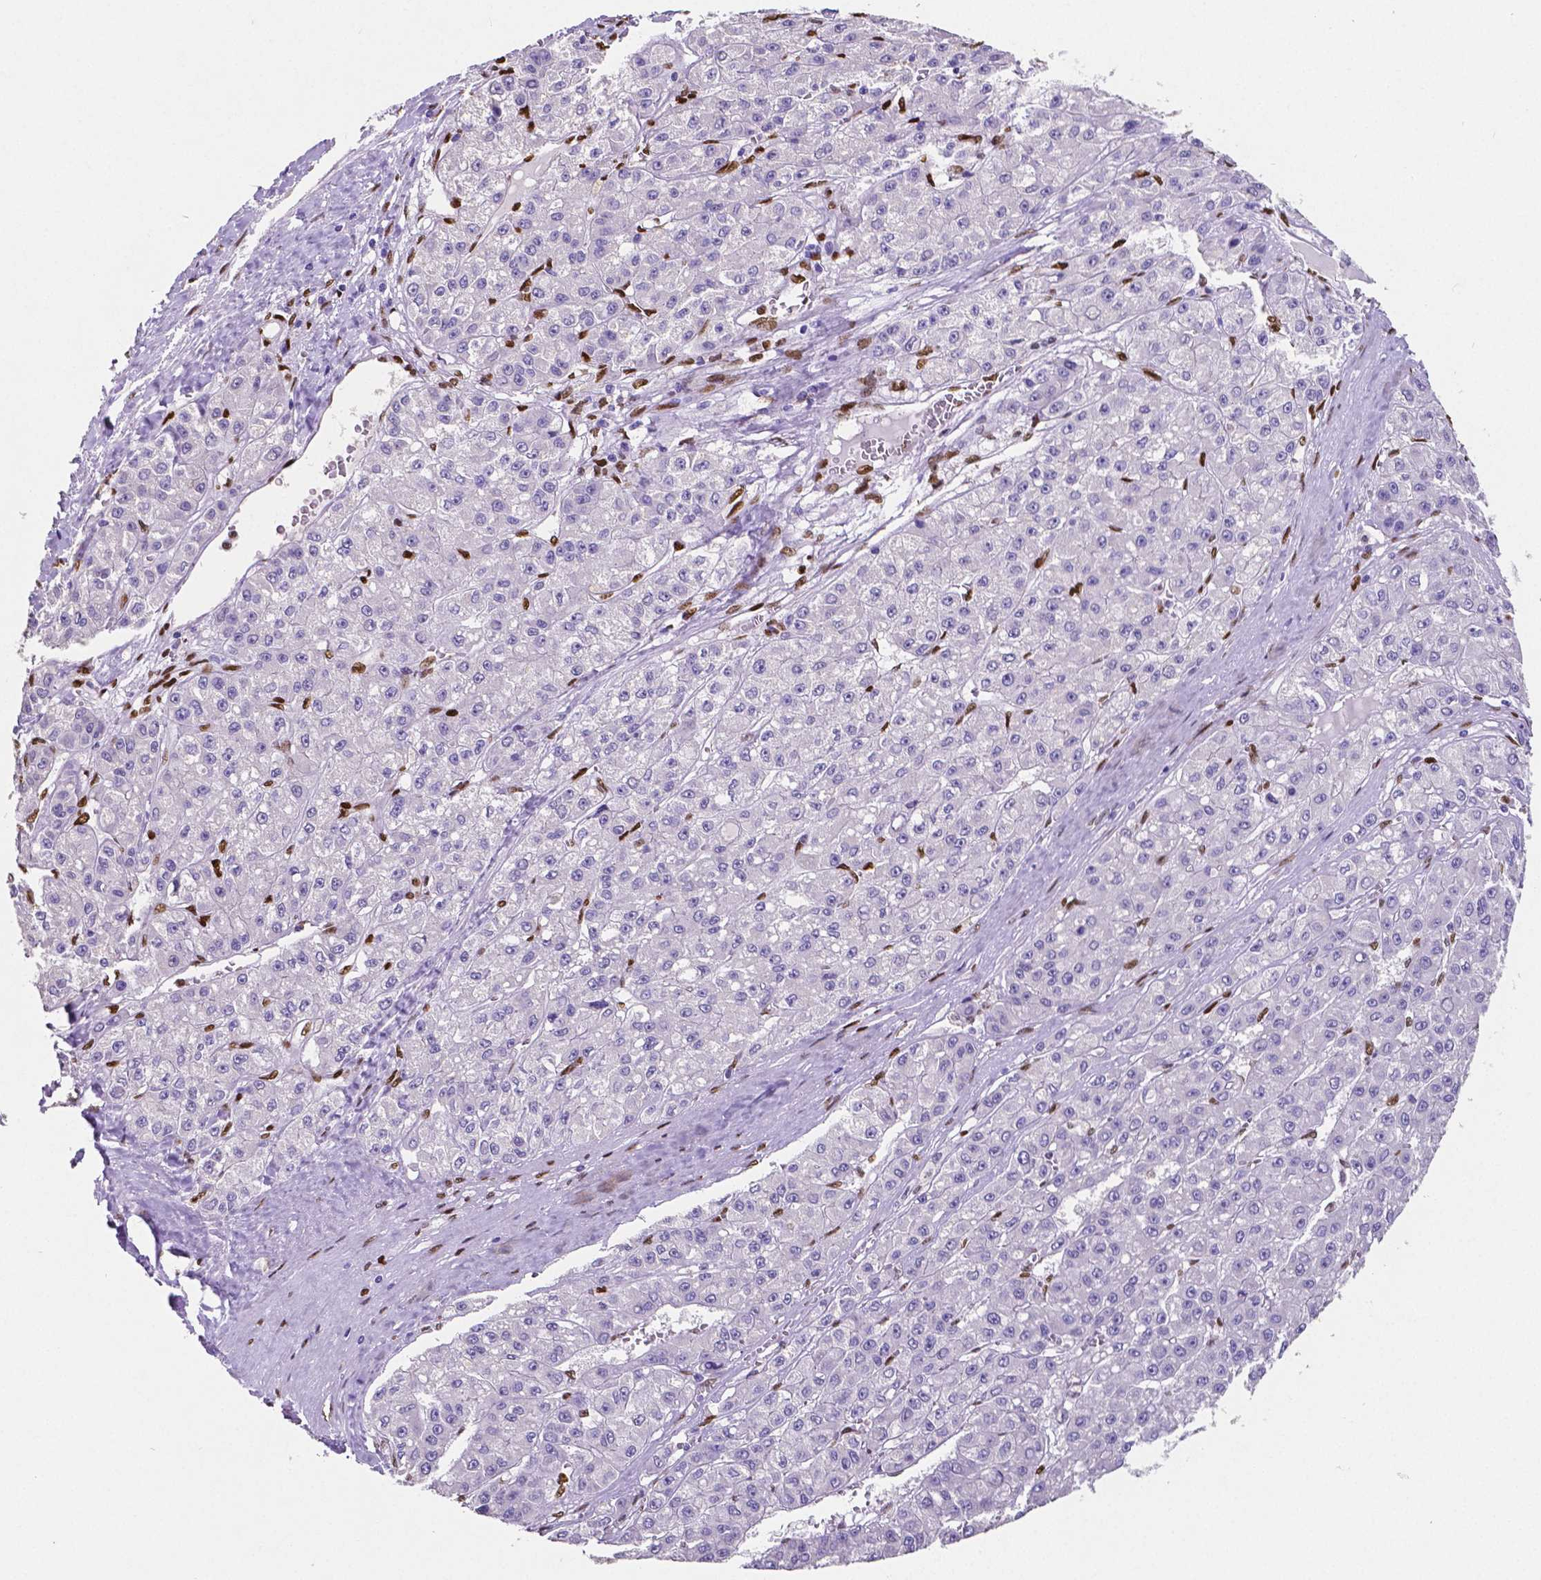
{"staining": {"intensity": "negative", "quantity": "none", "location": "none"}, "tissue": "liver cancer", "cell_type": "Tumor cells", "image_type": "cancer", "snomed": [{"axis": "morphology", "description": "Carcinoma, Hepatocellular, NOS"}, {"axis": "topography", "description": "Liver"}], "caption": "Immunohistochemistry (IHC) image of liver cancer (hepatocellular carcinoma) stained for a protein (brown), which exhibits no expression in tumor cells.", "gene": "MEF2C", "patient": {"sex": "male", "age": 70}}